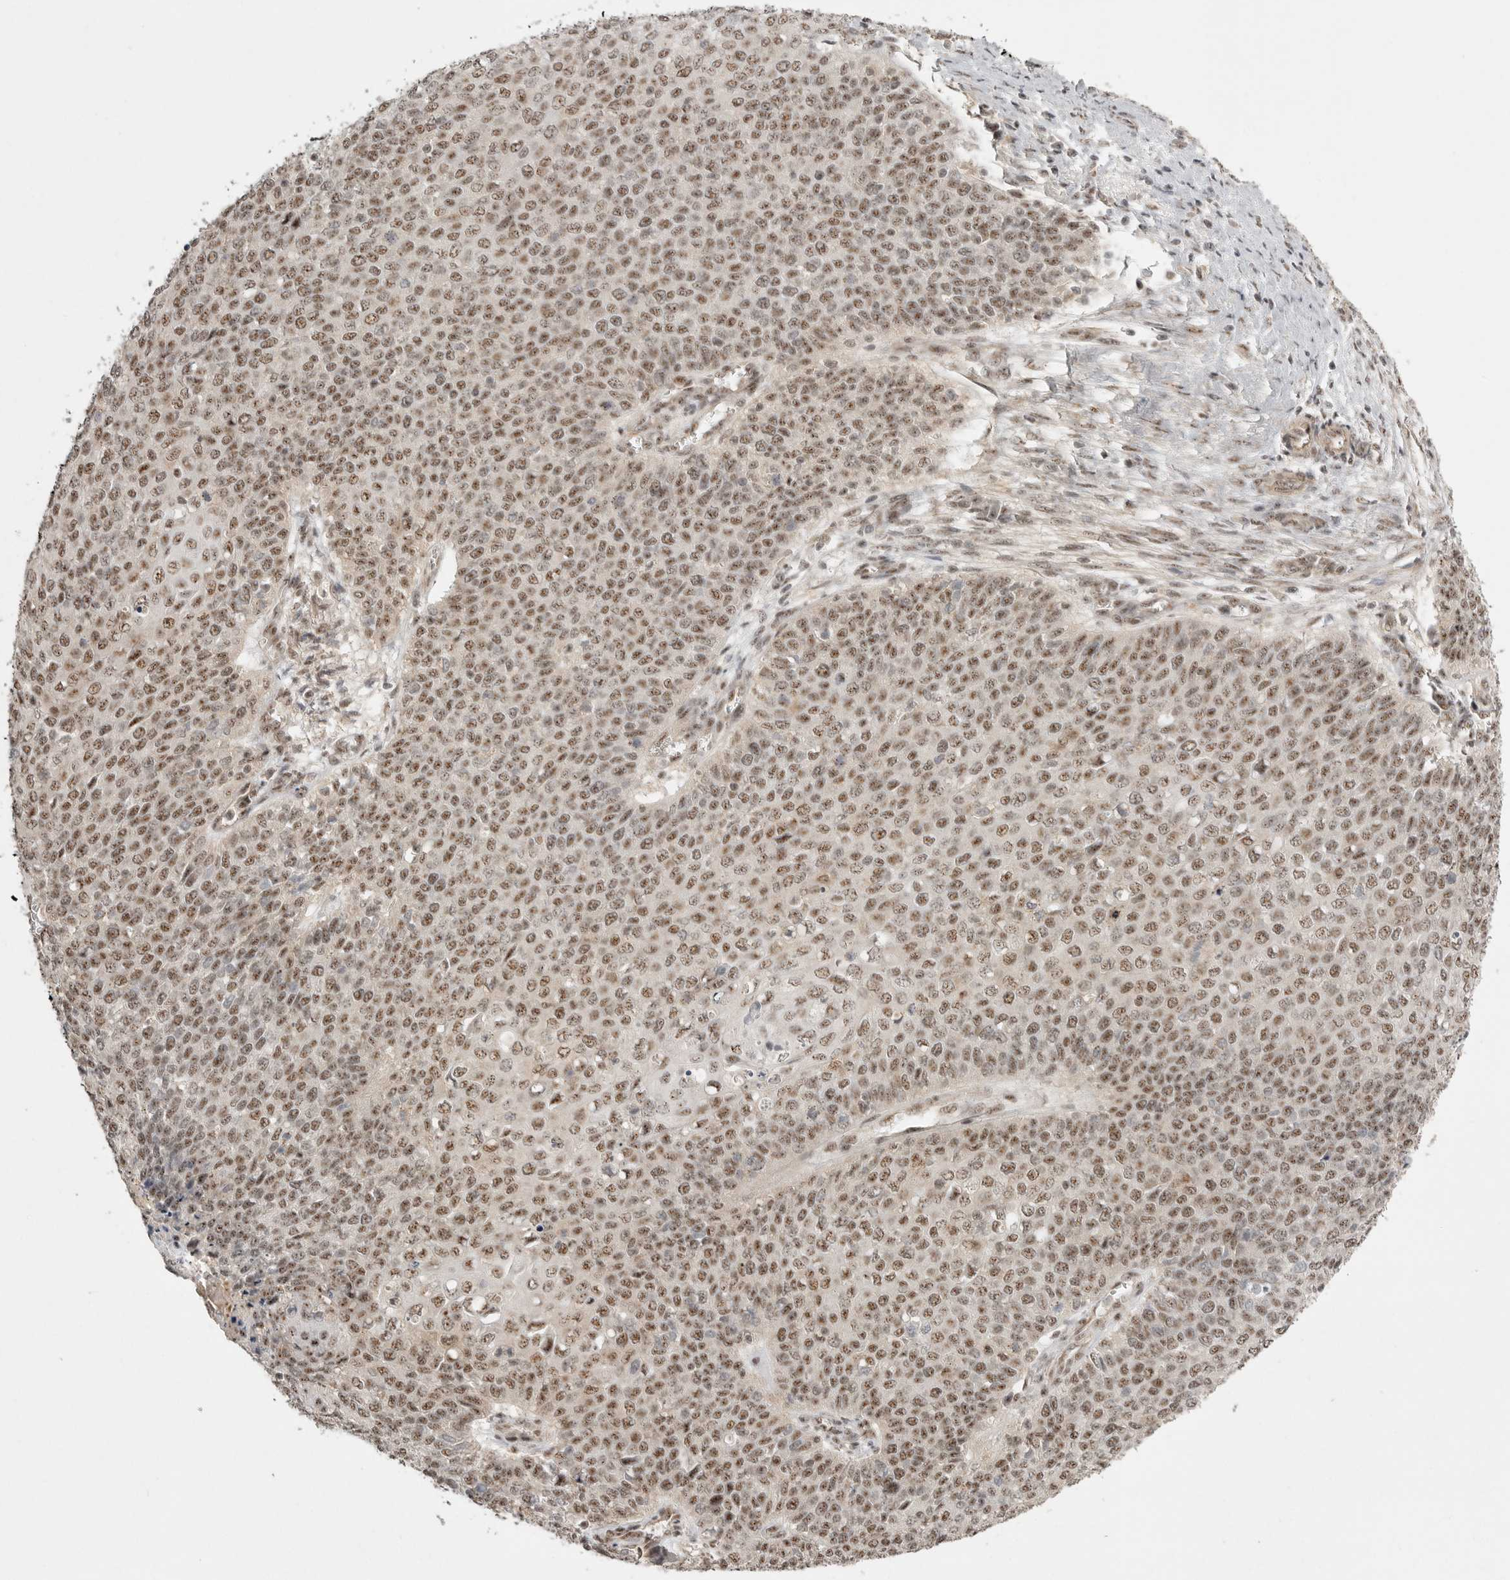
{"staining": {"intensity": "moderate", "quantity": ">75%", "location": "nuclear"}, "tissue": "cervical cancer", "cell_type": "Tumor cells", "image_type": "cancer", "snomed": [{"axis": "morphology", "description": "Squamous cell carcinoma, NOS"}, {"axis": "topography", "description": "Cervix"}], "caption": "High-magnification brightfield microscopy of cervical cancer stained with DAB (brown) and counterstained with hematoxylin (blue). tumor cells exhibit moderate nuclear staining is present in about>75% of cells.", "gene": "POMP", "patient": {"sex": "female", "age": 39}}